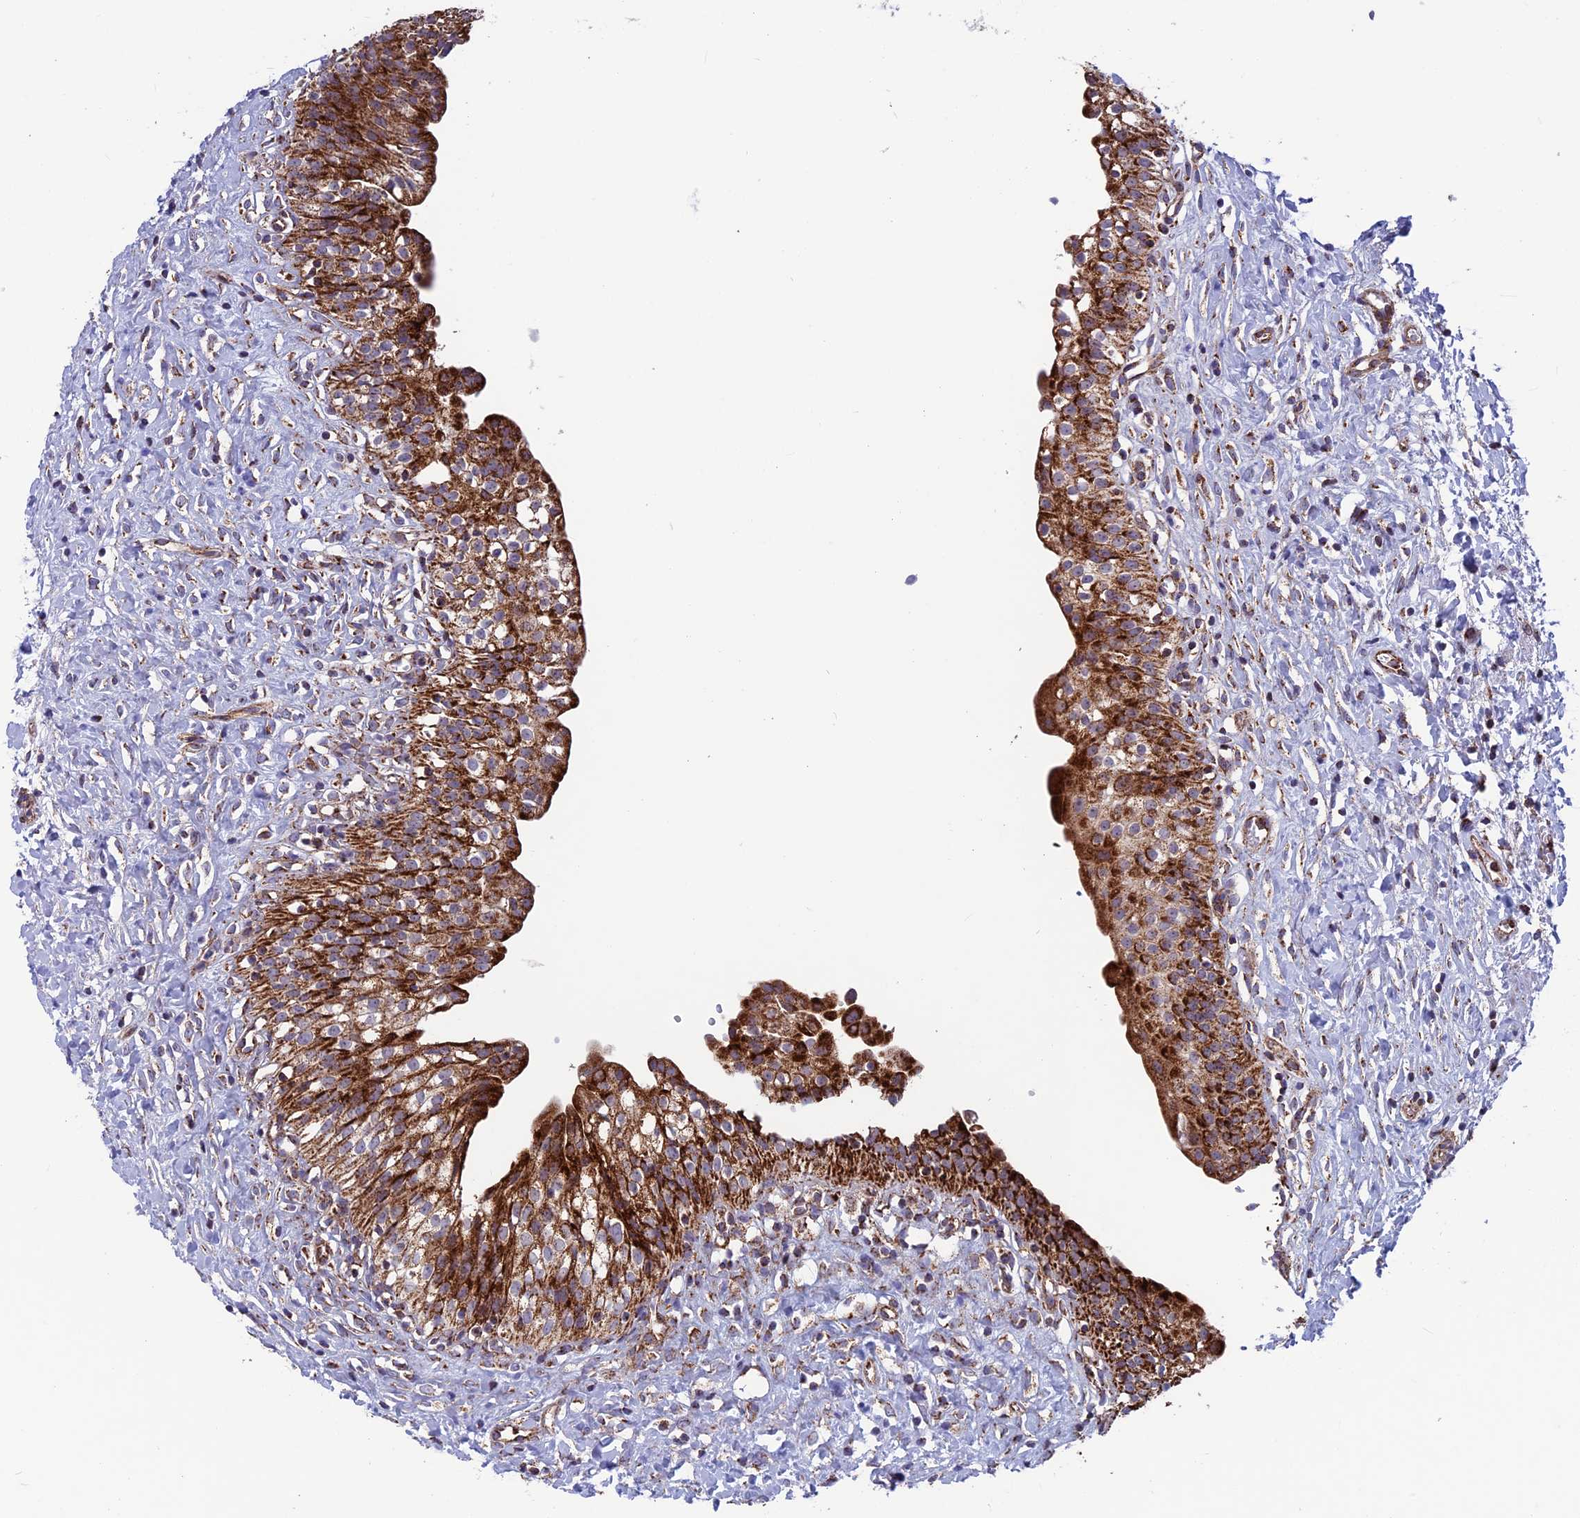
{"staining": {"intensity": "strong", "quantity": ">75%", "location": "cytoplasmic/membranous"}, "tissue": "urinary bladder", "cell_type": "Urothelial cells", "image_type": "normal", "snomed": [{"axis": "morphology", "description": "Normal tissue, NOS"}, {"axis": "topography", "description": "Urinary bladder"}], "caption": "Urothelial cells reveal high levels of strong cytoplasmic/membranous positivity in approximately >75% of cells in benign human urinary bladder. (Stains: DAB (3,3'-diaminobenzidine) in brown, nuclei in blue, Microscopy: brightfield microscopy at high magnification).", "gene": "MRPS18B", "patient": {"sex": "male", "age": 51}}